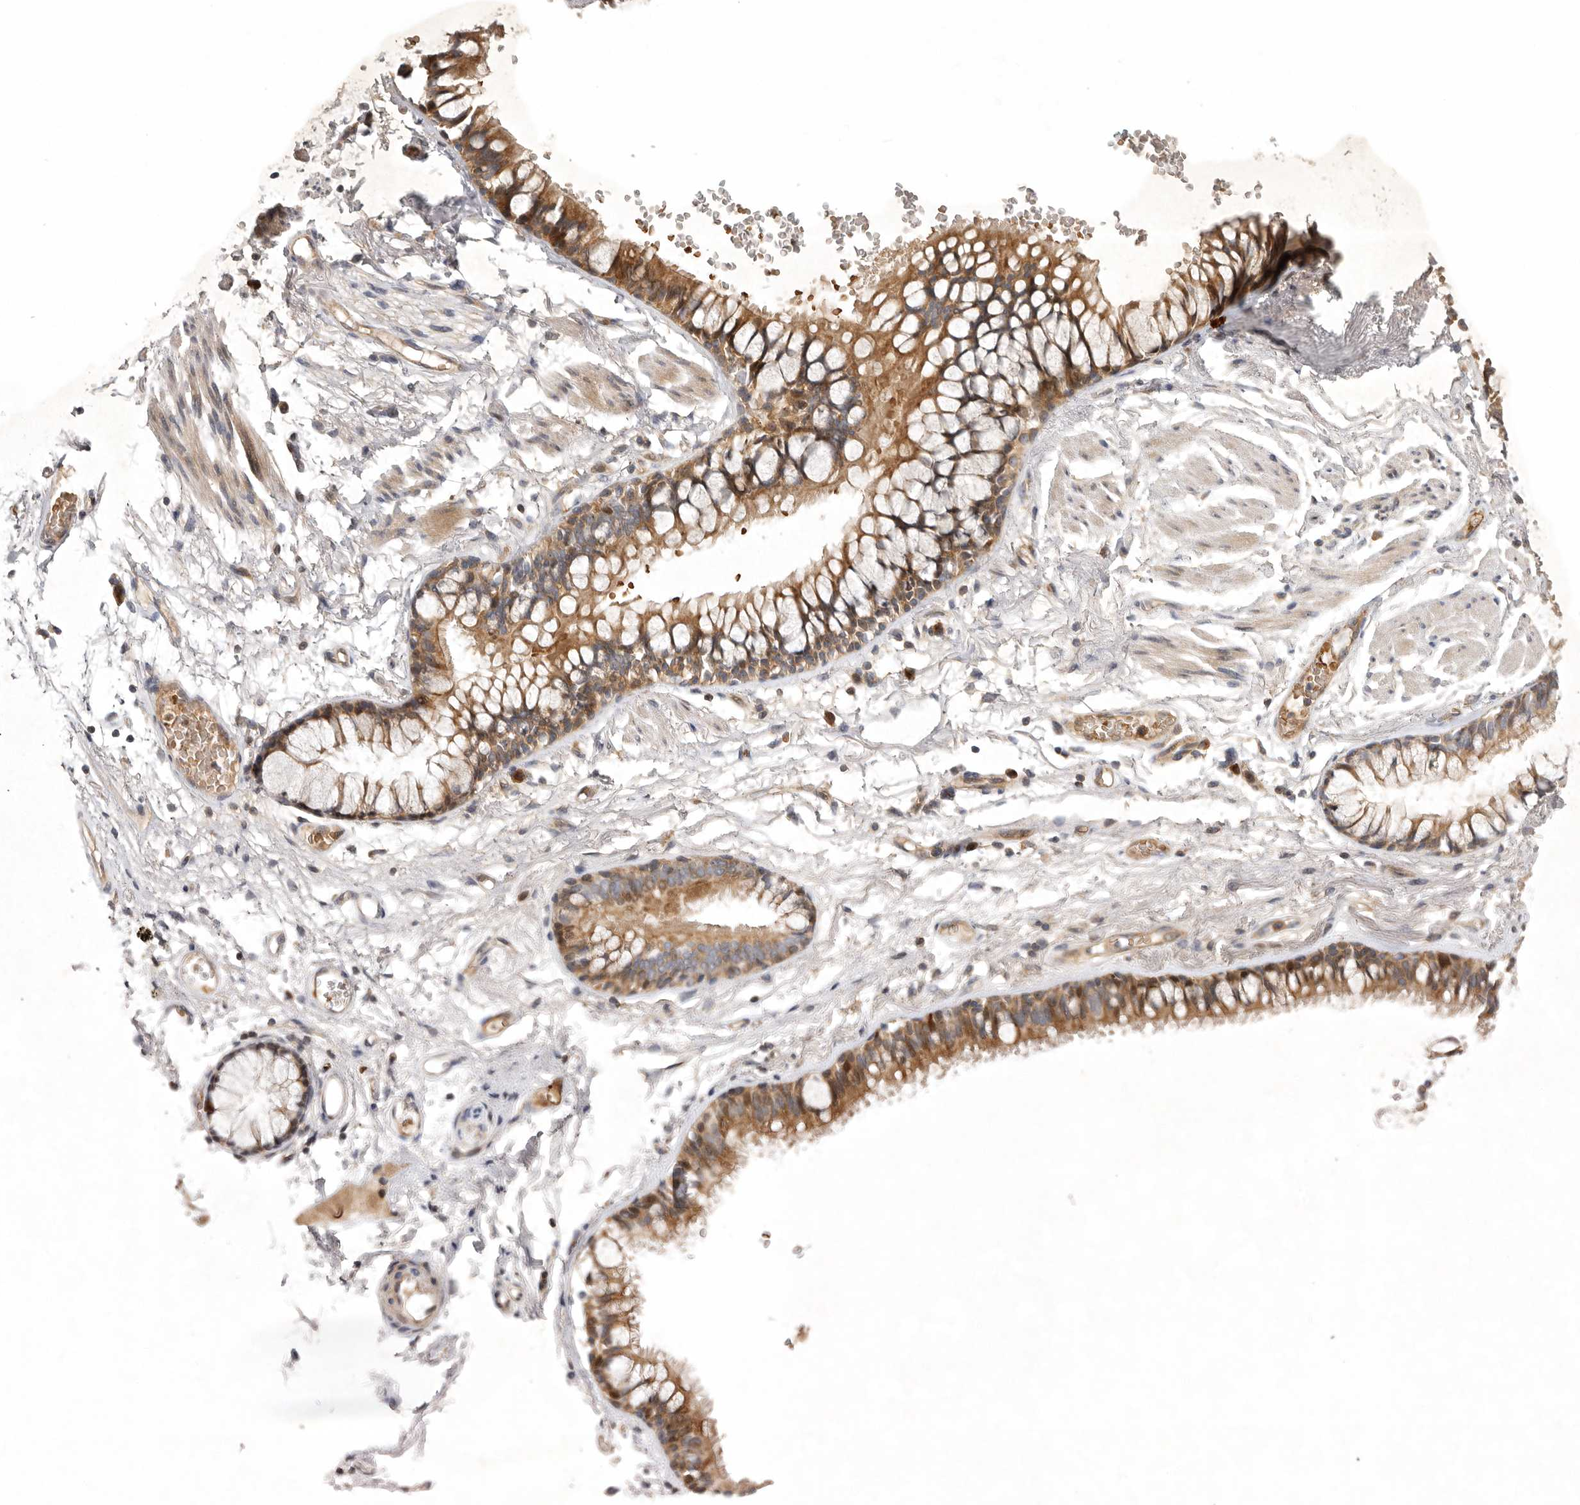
{"staining": {"intensity": "weak", "quantity": ">75%", "location": "cytoplasmic/membranous"}, "tissue": "adipose tissue", "cell_type": "Adipocytes", "image_type": "normal", "snomed": [{"axis": "morphology", "description": "Normal tissue, NOS"}, {"axis": "topography", "description": "Cartilage tissue"}, {"axis": "topography", "description": "Bronchus"}], "caption": "The immunohistochemical stain labels weak cytoplasmic/membranous positivity in adipocytes of normal adipose tissue.", "gene": "KIF2B", "patient": {"sex": "female", "age": 73}}